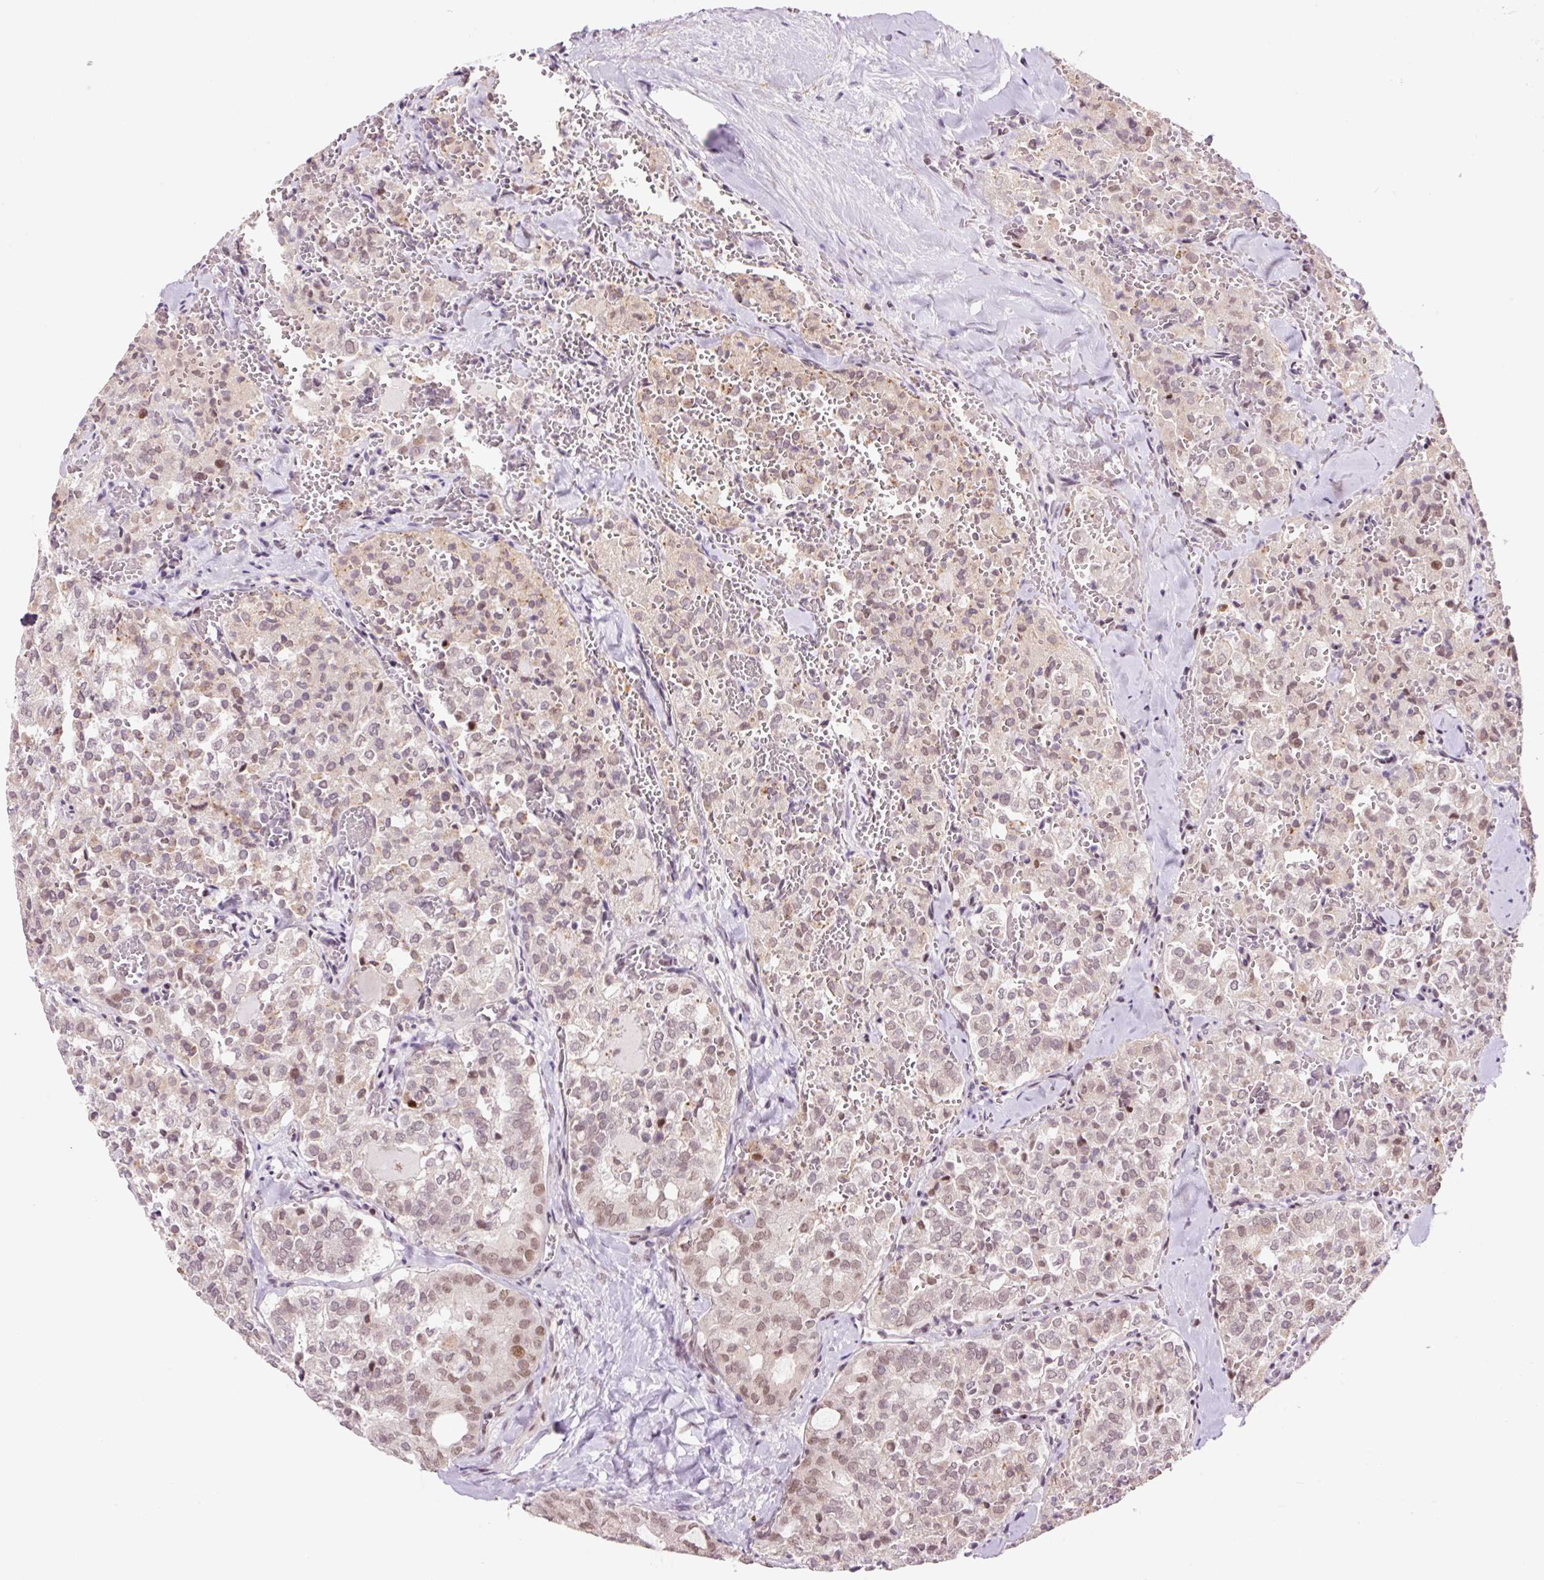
{"staining": {"intensity": "moderate", "quantity": "25%-75%", "location": "nuclear"}, "tissue": "thyroid cancer", "cell_type": "Tumor cells", "image_type": "cancer", "snomed": [{"axis": "morphology", "description": "Follicular adenoma carcinoma, NOS"}, {"axis": "topography", "description": "Thyroid gland"}], "caption": "Thyroid cancer was stained to show a protein in brown. There is medium levels of moderate nuclear staining in about 25%-75% of tumor cells.", "gene": "CCNL2", "patient": {"sex": "male", "age": 75}}